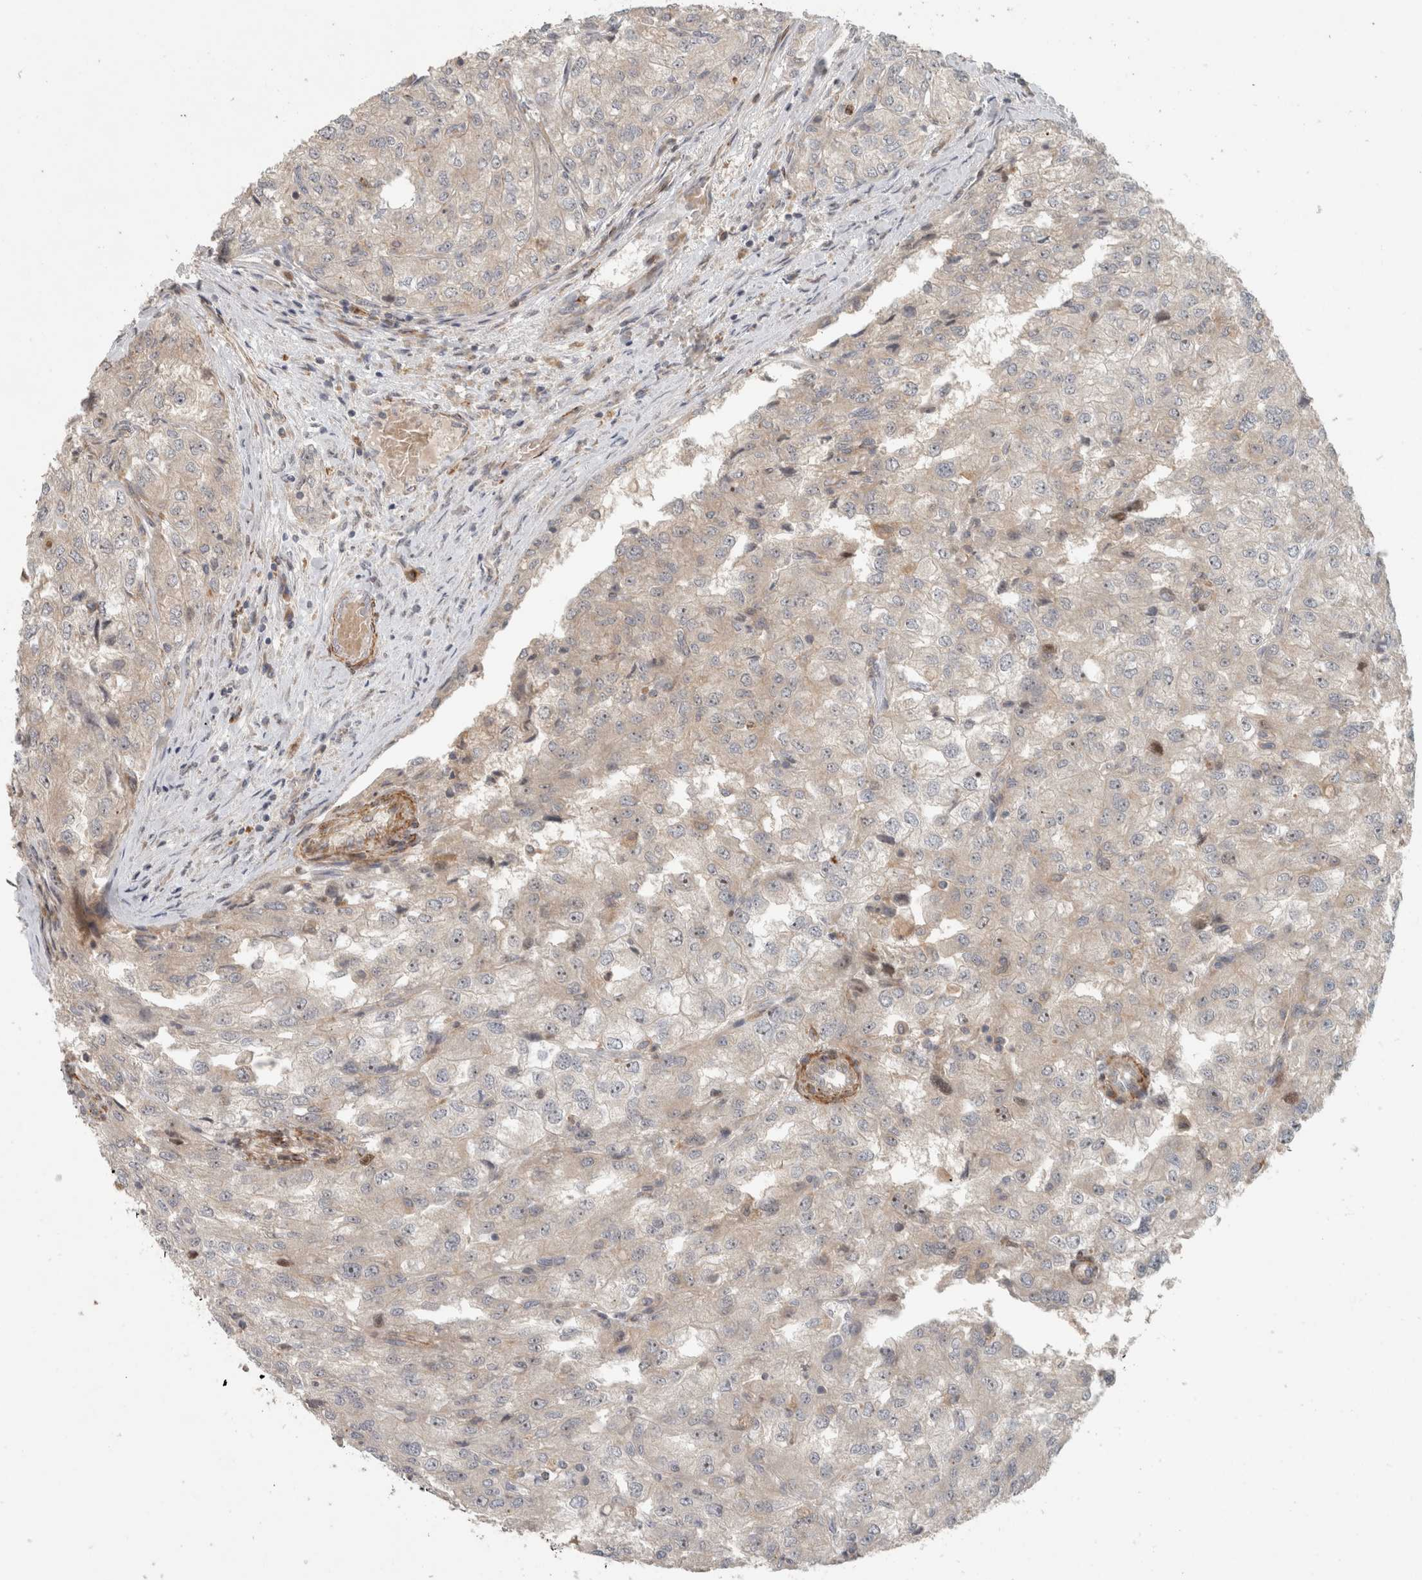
{"staining": {"intensity": "negative", "quantity": "none", "location": "none"}, "tissue": "renal cancer", "cell_type": "Tumor cells", "image_type": "cancer", "snomed": [{"axis": "morphology", "description": "Adenocarcinoma, NOS"}, {"axis": "topography", "description": "Kidney"}], "caption": "There is no significant staining in tumor cells of adenocarcinoma (renal). (DAB immunohistochemistry (IHC) visualized using brightfield microscopy, high magnification).", "gene": "SIPA1L2", "patient": {"sex": "female", "age": 54}}